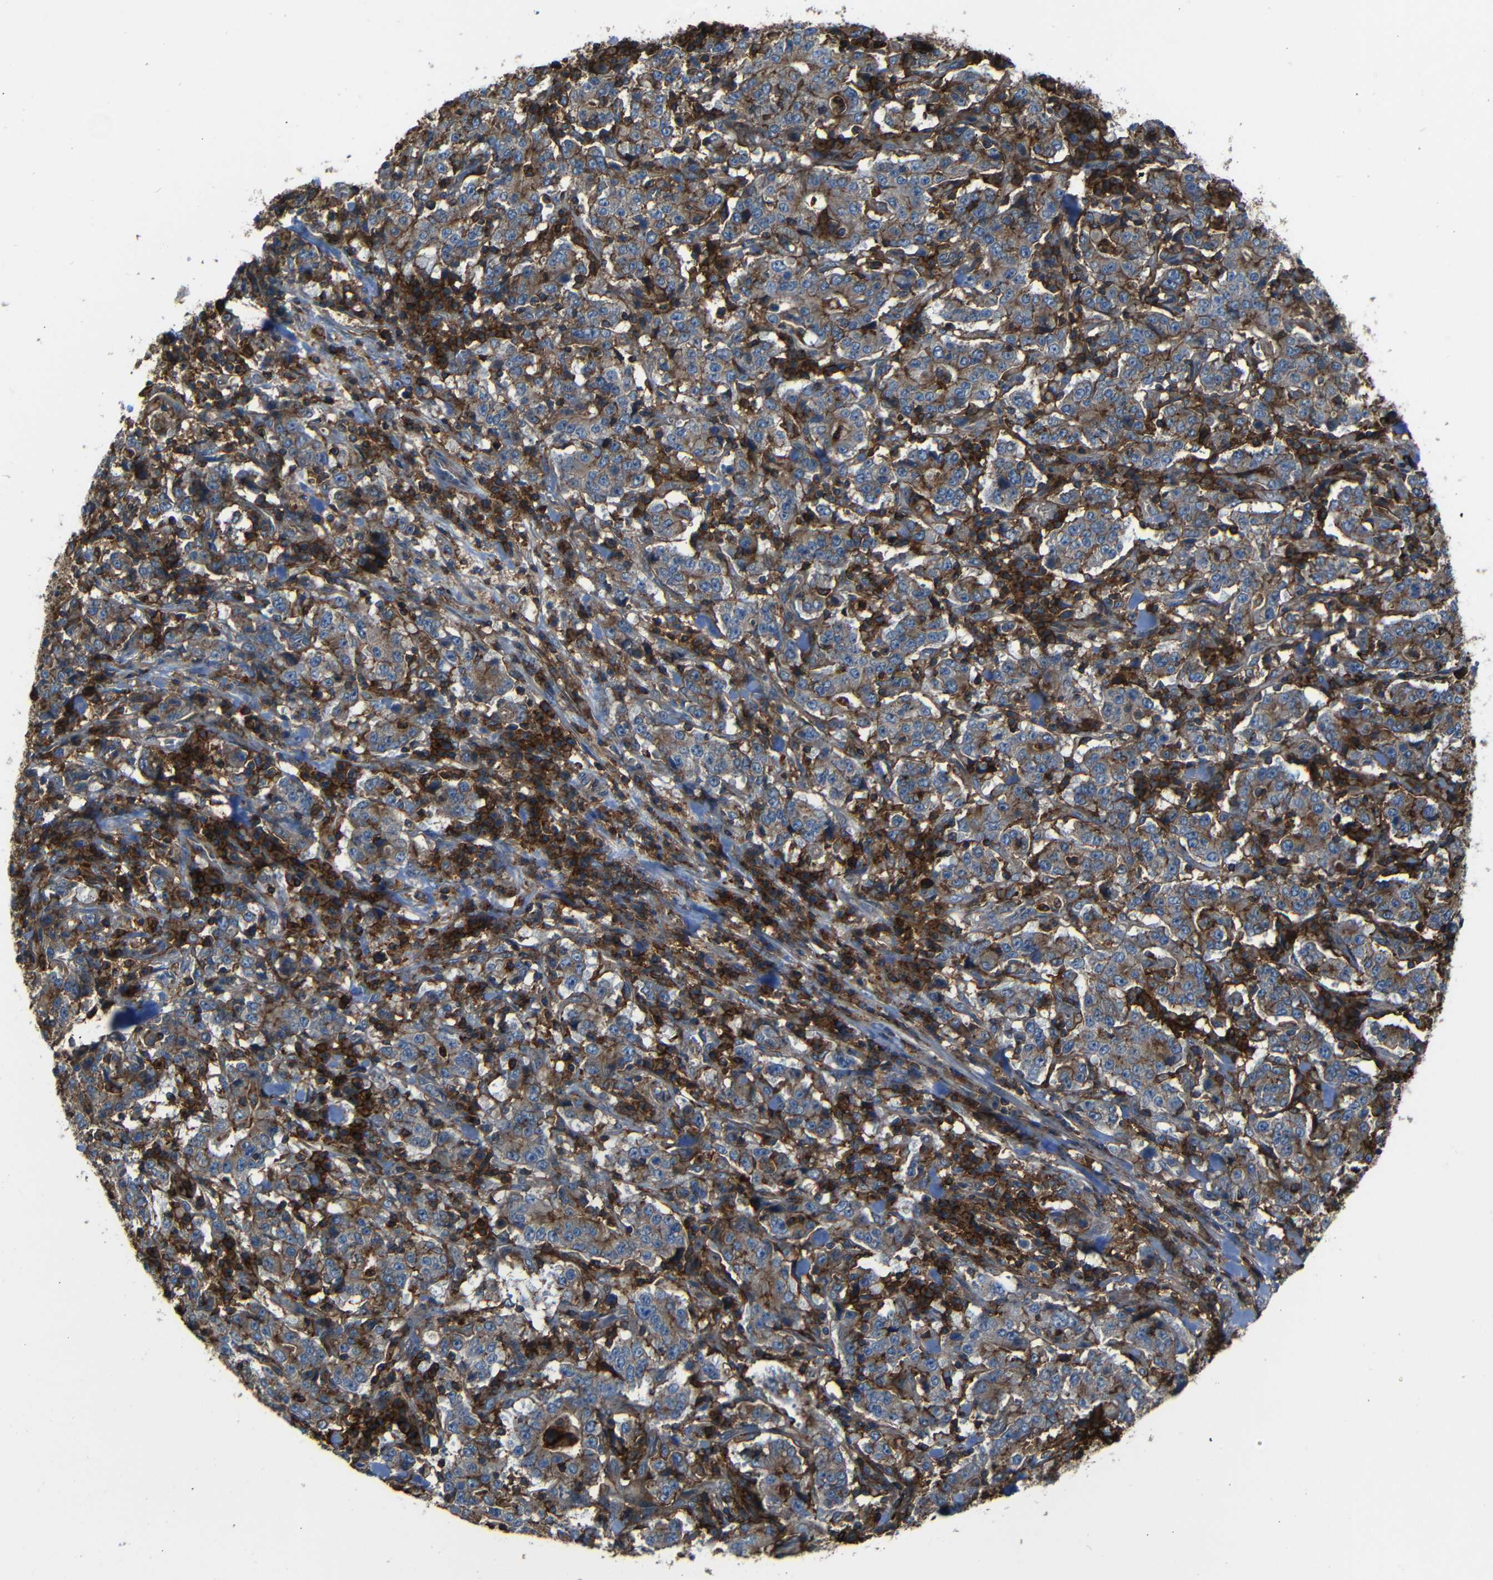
{"staining": {"intensity": "moderate", "quantity": ">75%", "location": "cytoplasmic/membranous"}, "tissue": "stomach cancer", "cell_type": "Tumor cells", "image_type": "cancer", "snomed": [{"axis": "morphology", "description": "Normal tissue, NOS"}, {"axis": "morphology", "description": "Adenocarcinoma, NOS"}, {"axis": "topography", "description": "Stomach, upper"}, {"axis": "topography", "description": "Stomach"}], "caption": "Immunohistochemical staining of human adenocarcinoma (stomach) demonstrates medium levels of moderate cytoplasmic/membranous staining in approximately >75% of tumor cells. The staining was performed using DAB (3,3'-diaminobenzidine) to visualize the protein expression in brown, while the nuclei were stained in blue with hematoxylin (Magnification: 20x).", "gene": "ADGRE5", "patient": {"sex": "male", "age": 59}}